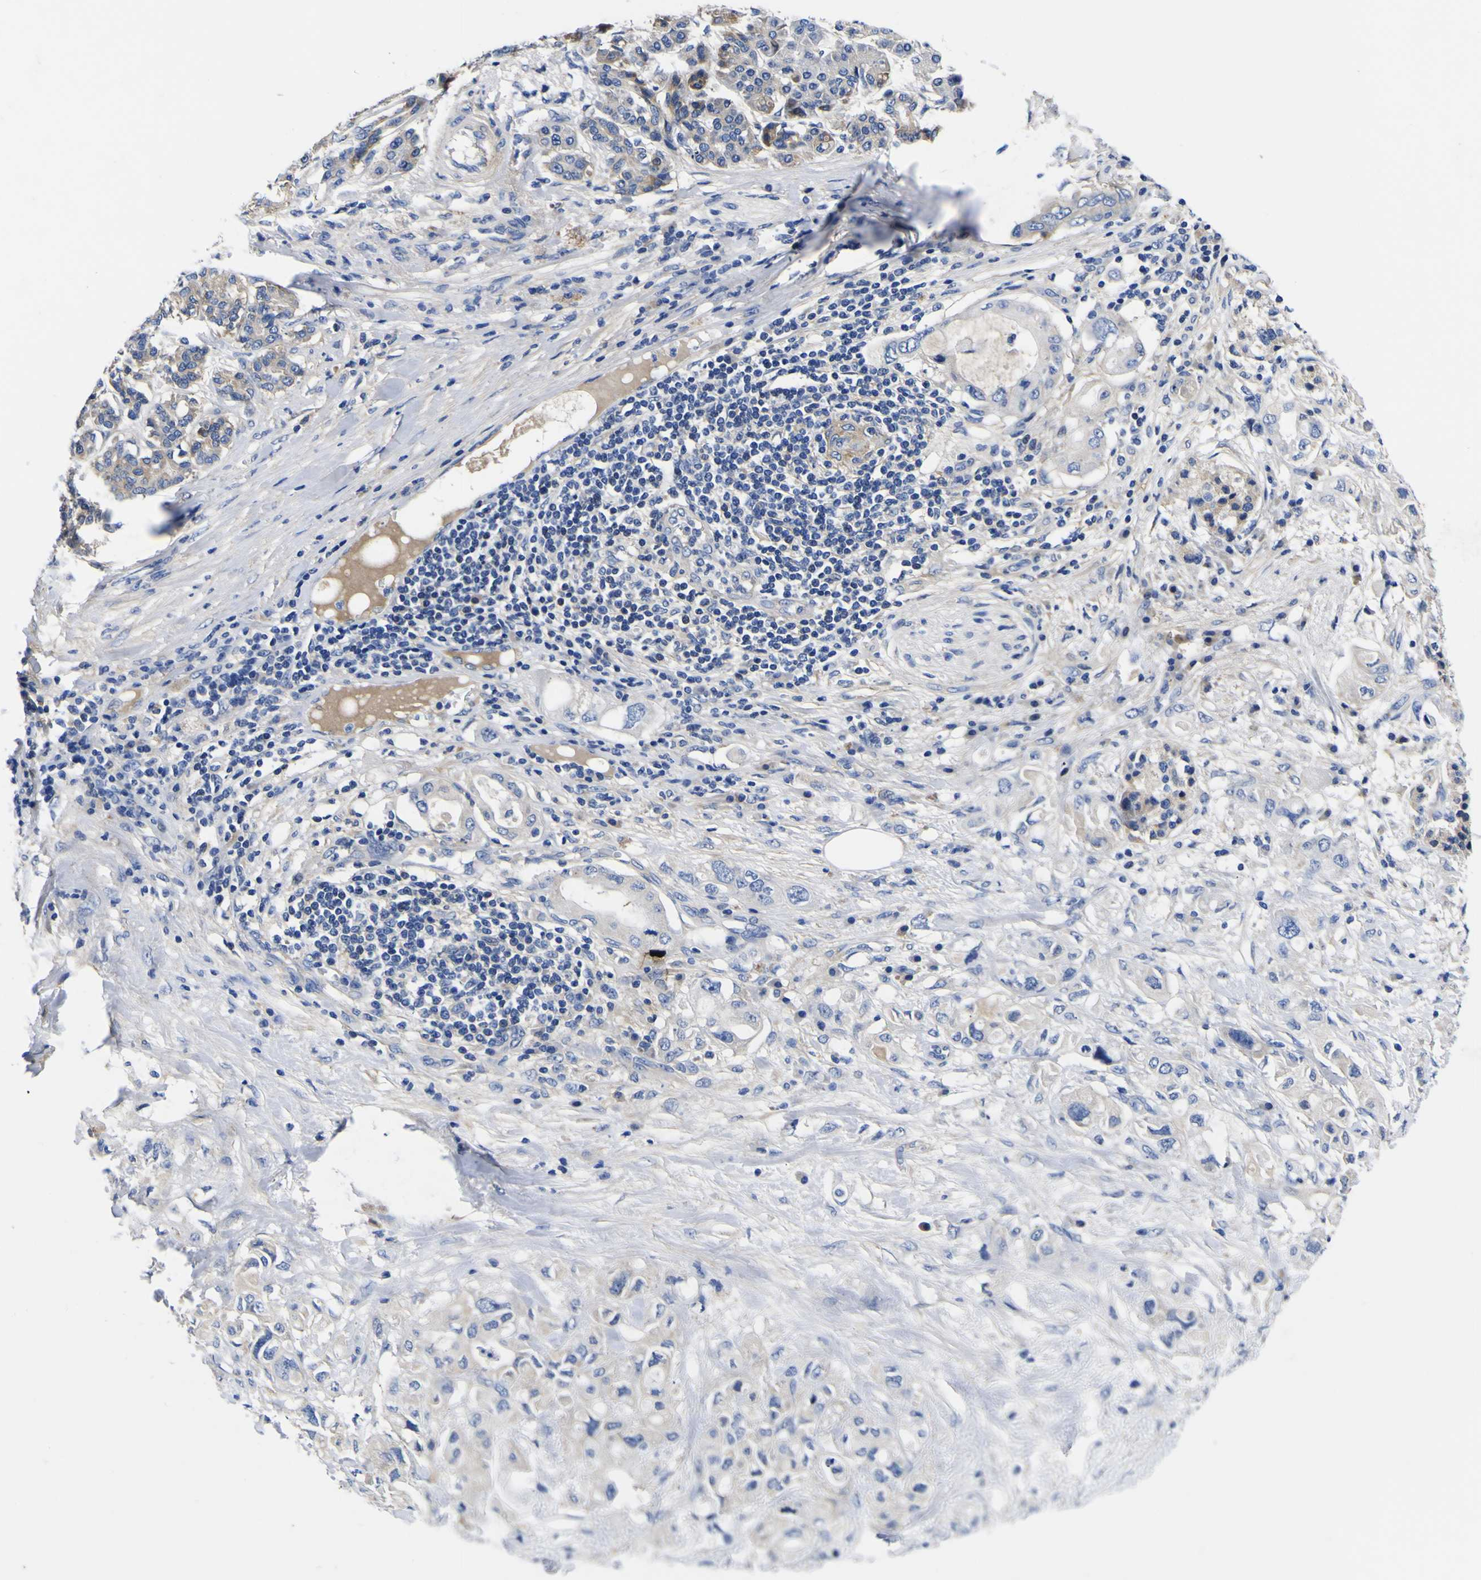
{"staining": {"intensity": "negative", "quantity": "none", "location": "none"}, "tissue": "pancreatic cancer", "cell_type": "Tumor cells", "image_type": "cancer", "snomed": [{"axis": "morphology", "description": "Adenocarcinoma, NOS"}, {"axis": "topography", "description": "Pancreas"}], "caption": "DAB (3,3'-diaminobenzidine) immunohistochemical staining of human pancreatic cancer (adenocarcinoma) exhibits no significant staining in tumor cells. (Stains: DAB IHC with hematoxylin counter stain, Microscopy: brightfield microscopy at high magnification).", "gene": "VASN", "patient": {"sex": "female", "age": 56}}